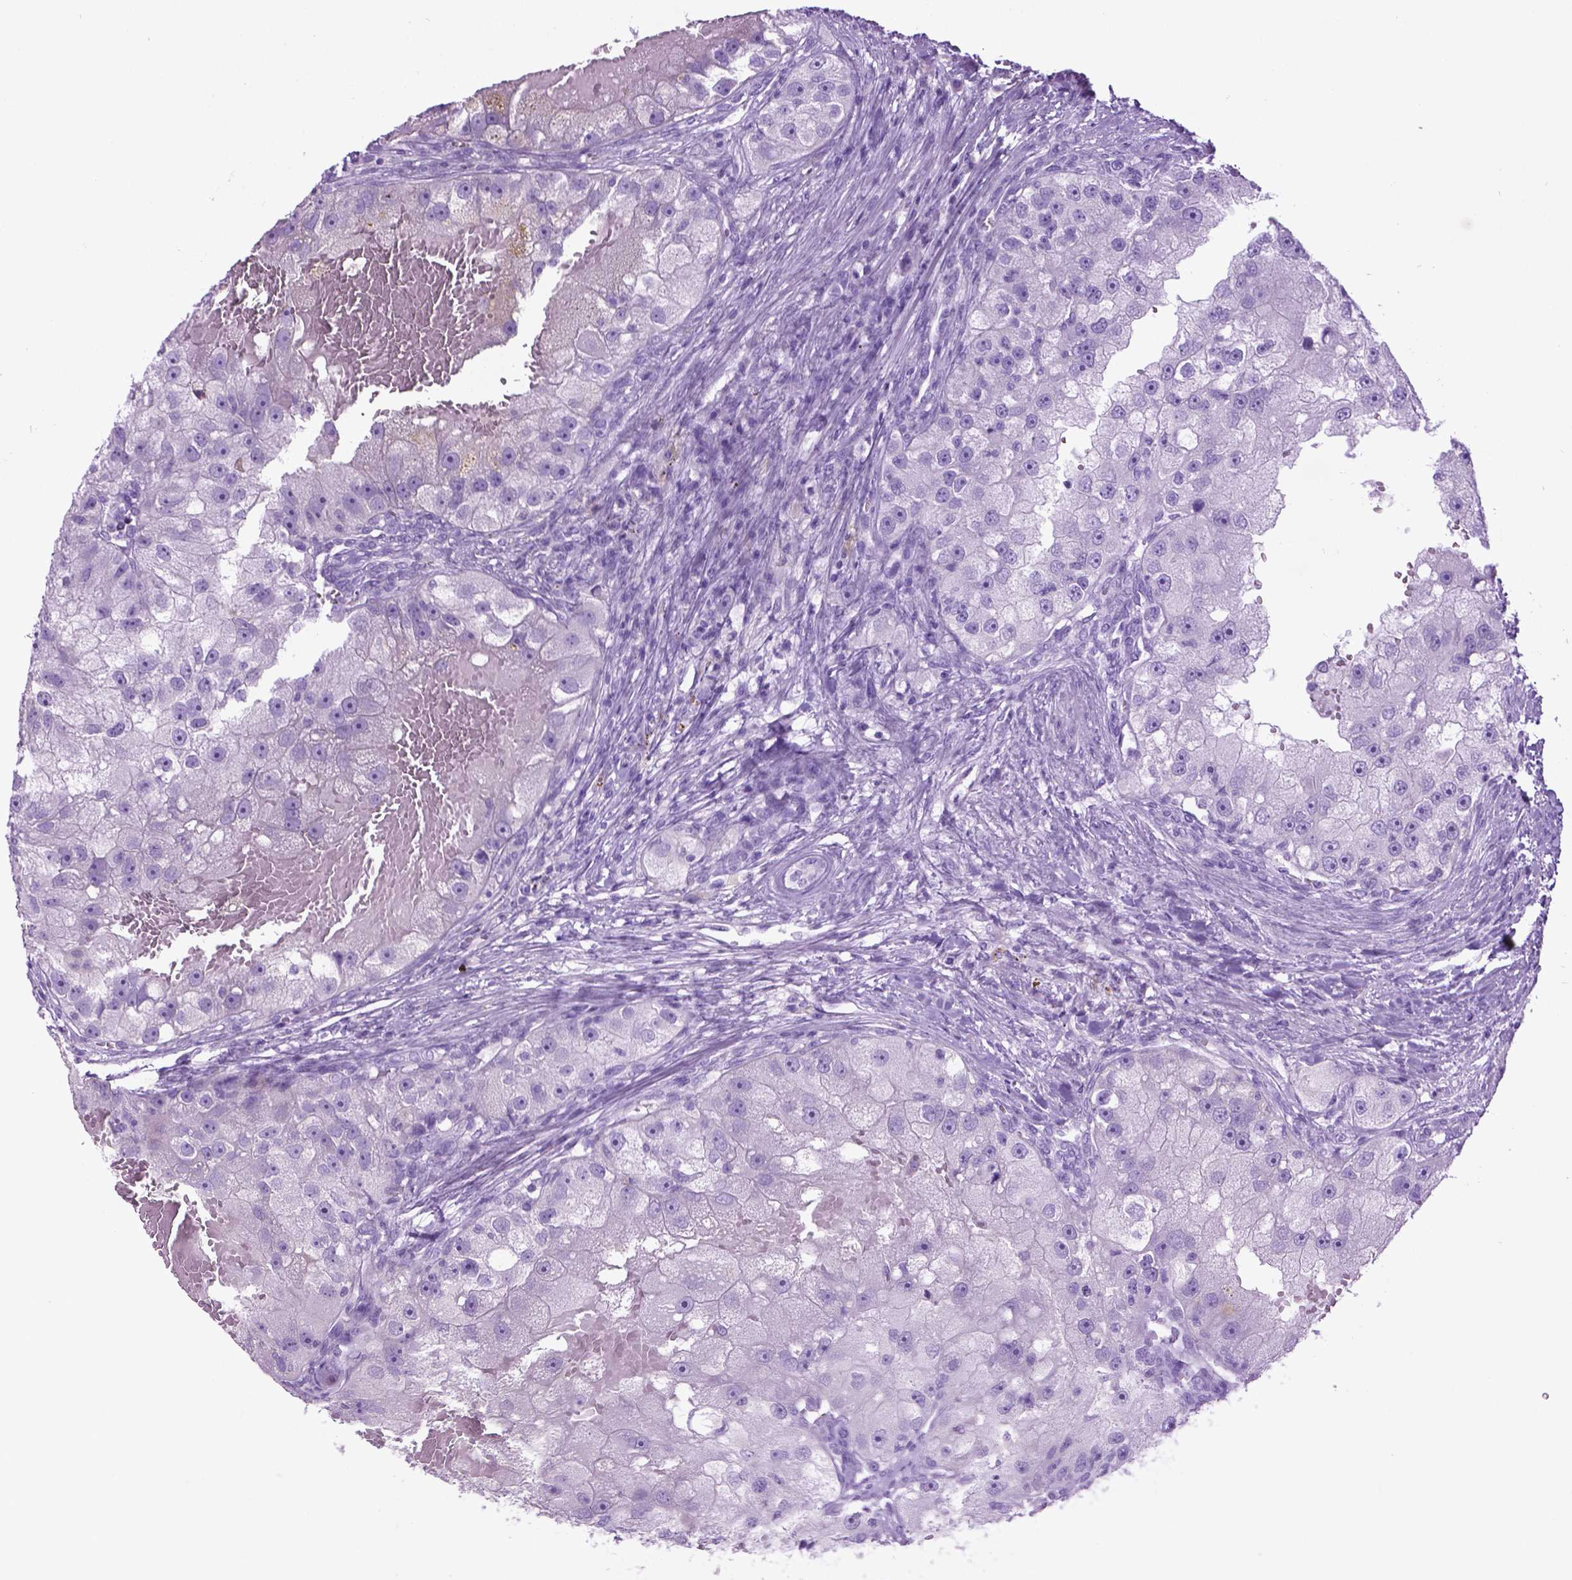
{"staining": {"intensity": "negative", "quantity": "none", "location": "none"}, "tissue": "renal cancer", "cell_type": "Tumor cells", "image_type": "cancer", "snomed": [{"axis": "morphology", "description": "Adenocarcinoma, NOS"}, {"axis": "topography", "description": "Kidney"}], "caption": "Renal cancer stained for a protein using immunohistochemistry (IHC) displays no staining tumor cells.", "gene": "LELP1", "patient": {"sex": "male", "age": 63}}